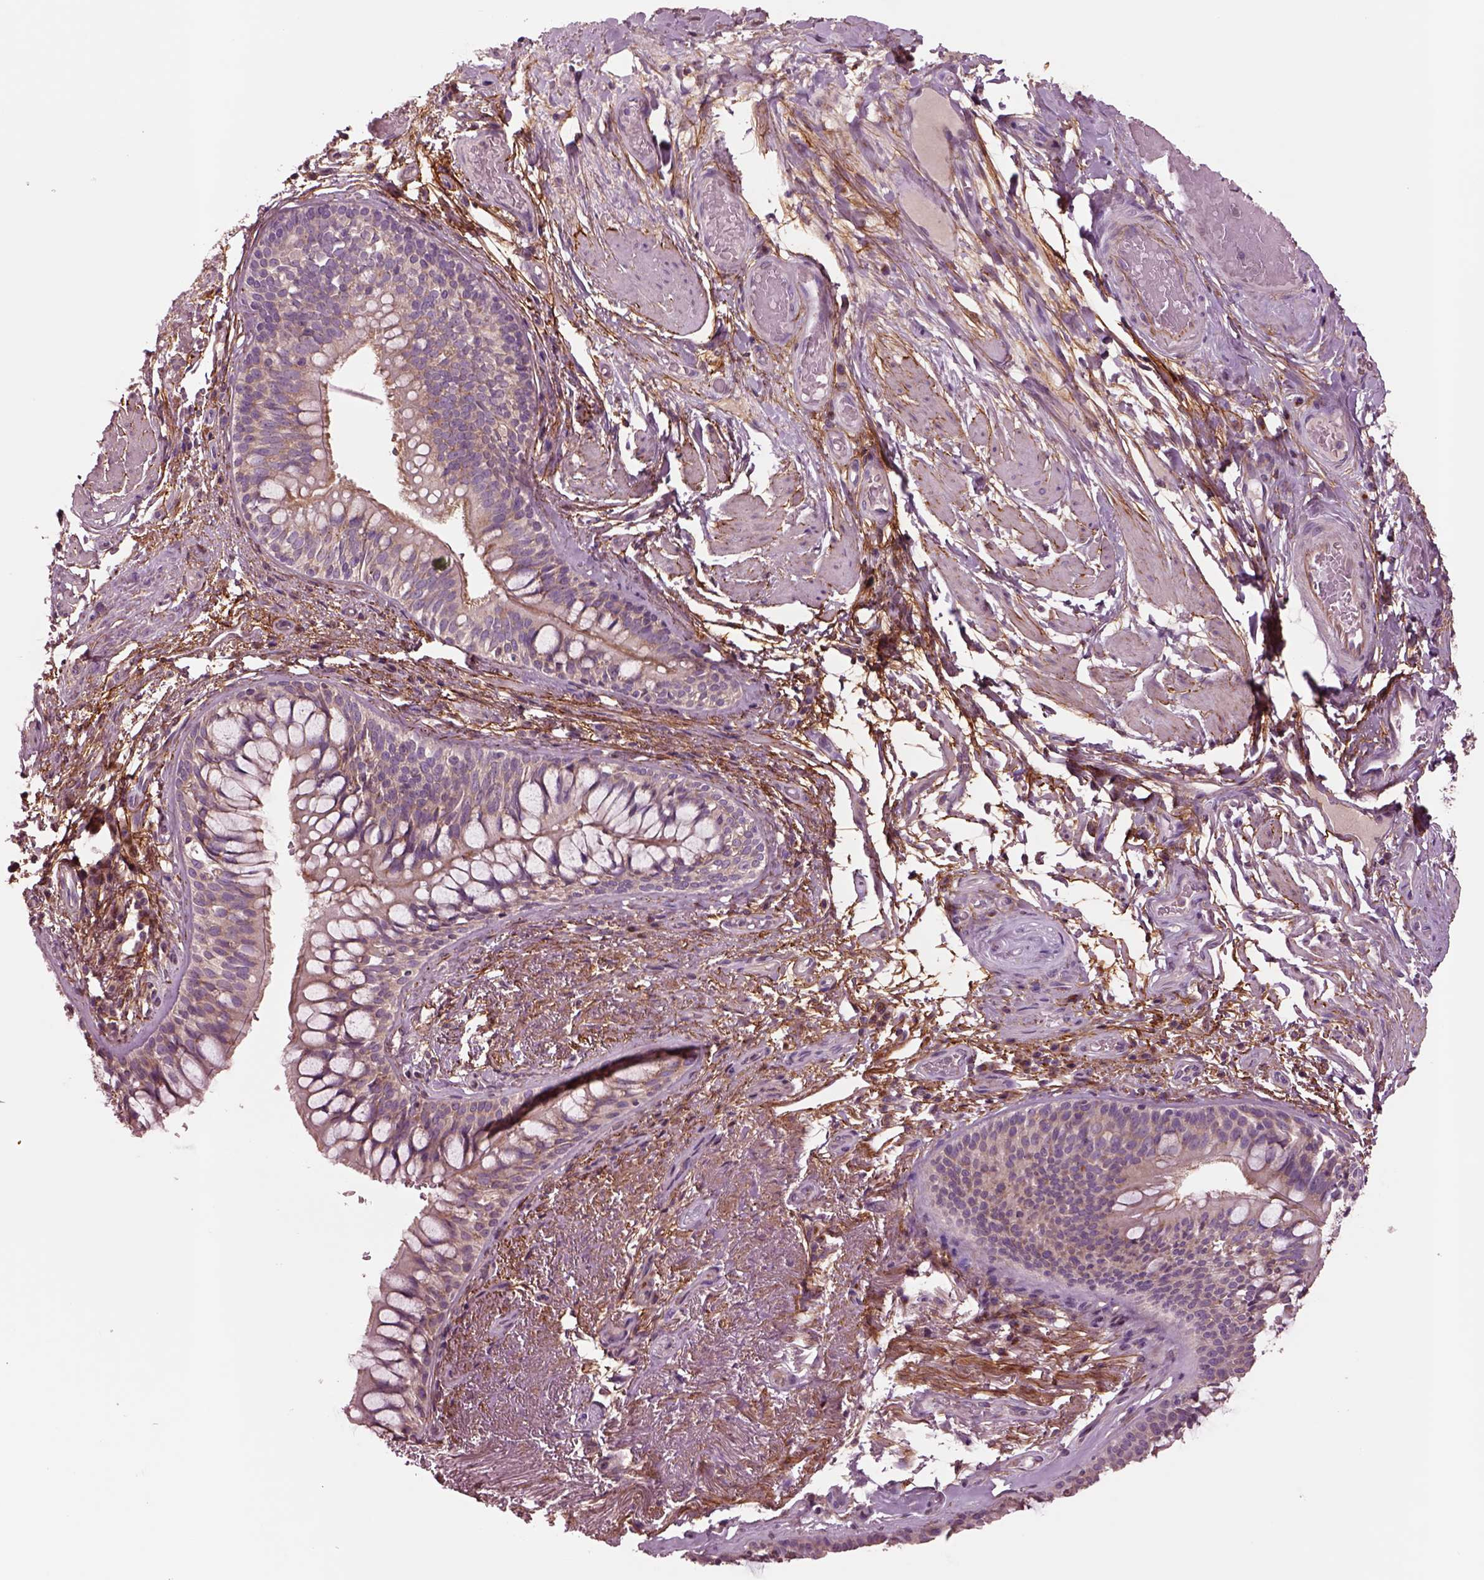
{"staining": {"intensity": "negative", "quantity": "none", "location": "none"}, "tissue": "adipose tissue", "cell_type": "Adipocytes", "image_type": "normal", "snomed": [{"axis": "morphology", "description": "Normal tissue, NOS"}, {"axis": "topography", "description": "Cartilage tissue"}, {"axis": "topography", "description": "Bronchus"}], "caption": "High power microscopy micrograph of an immunohistochemistry photomicrograph of unremarkable adipose tissue, revealing no significant expression in adipocytes. (DAB immunohistochemistry visualized using brightfield microscopy, high magnification).", "gene": "SEC23A", "patient": {"sex": "male", "age": 64}}